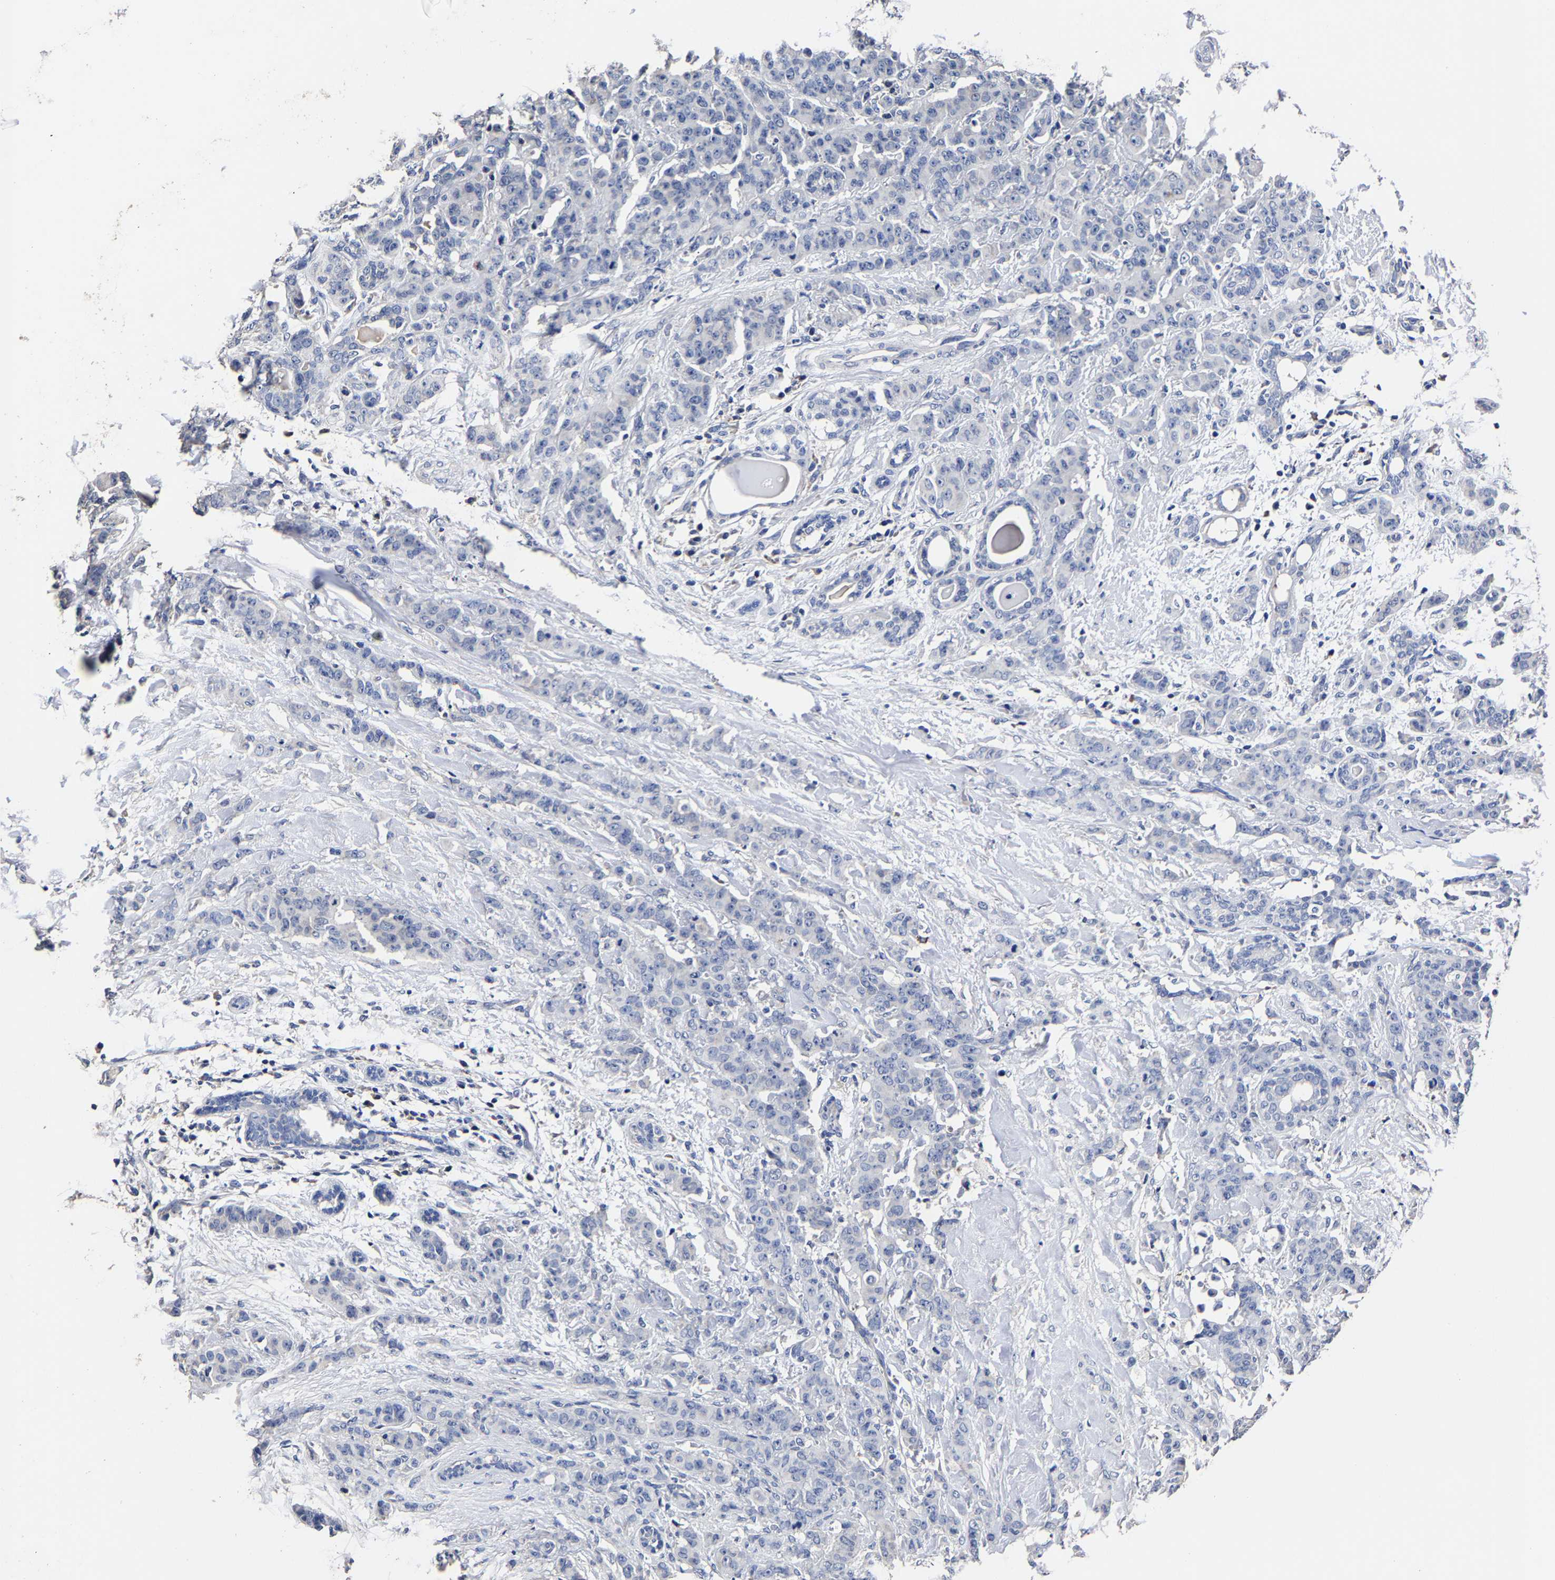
{"staining": {"intensity": "negative", "quantity": "none", "location": "none"}, "tissue": "breast cancer", "cell_type": "Tumor cells", "image_type": "cancer", "snomed": [{"axis": "morphology", "description": "Normal tissue, NOS"}, {"axis": "morphology", "description": "Duct carcinoma"}, {"axis": "topography", "description": "Breast"}], "caption": "Immunohistochemistry of breast cancer (intraductal carcinoma) demonstrates no staining in tumor cells. (DAB IHC visualized using brightfield microscopy, high magnification).", "gene": "AKAP4", "patient": {"sex": "female", "age": 40}}